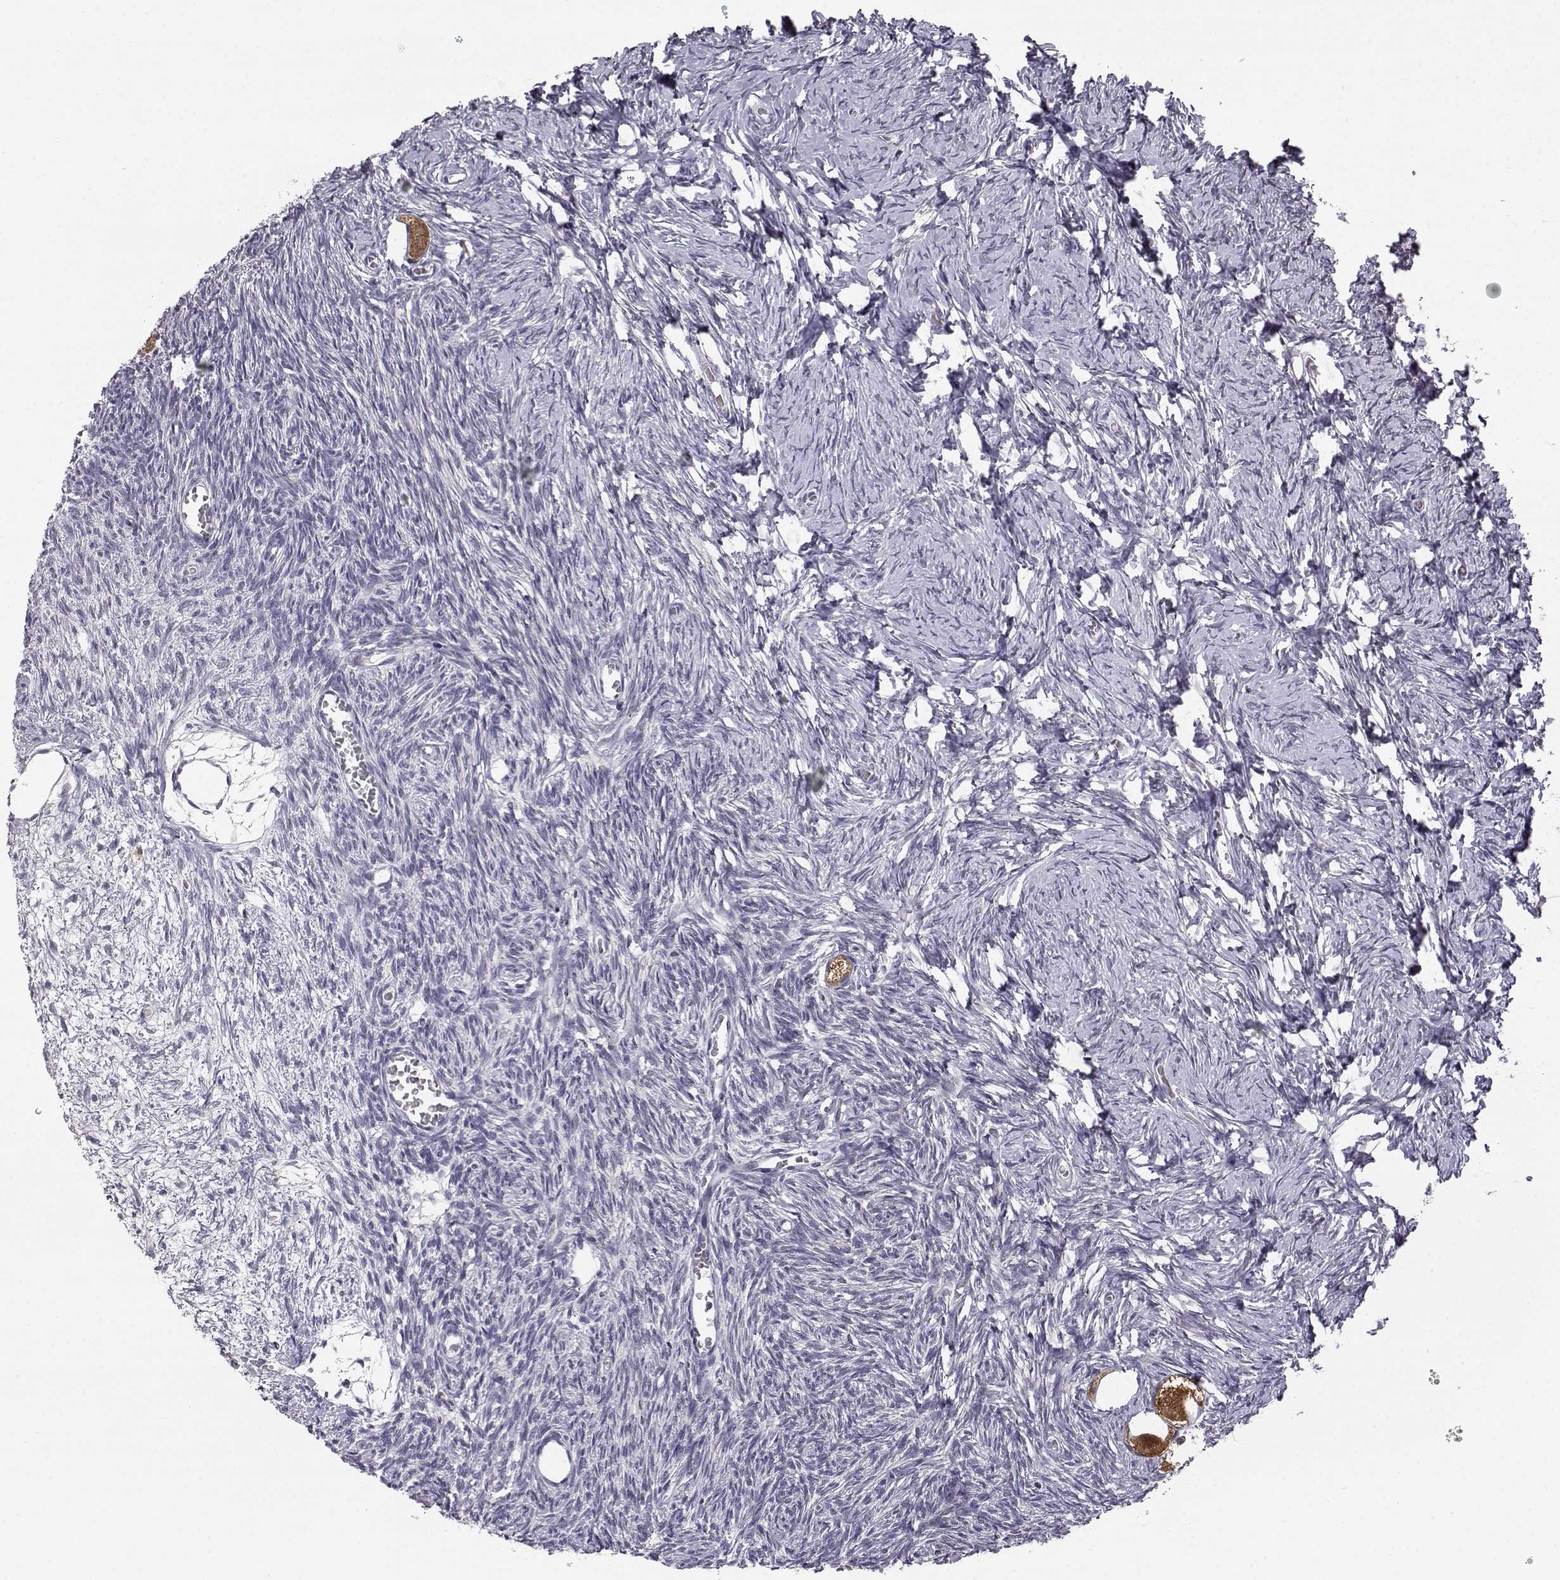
{"staining": {"intensity": "strong", "quantity": "<25%", "location": "cytoplasmic/membranous"}, "tissue": "ovary", "cell_type": "Follicle cells", "image_type": "normal", "snomed": [{"axis": "morphology", "description": "Normal tissue, NOS"}, {"axis": "topography", "description": "Ovary"}], "caption": "Immunohistochemical staining of benign human ovary exhibits strong cytoplasmic/membranous protein positivity in approximately <25% of follicle cells.", "gene": "AKR1B1", "patient": {"sex": "female", "age": 27}}